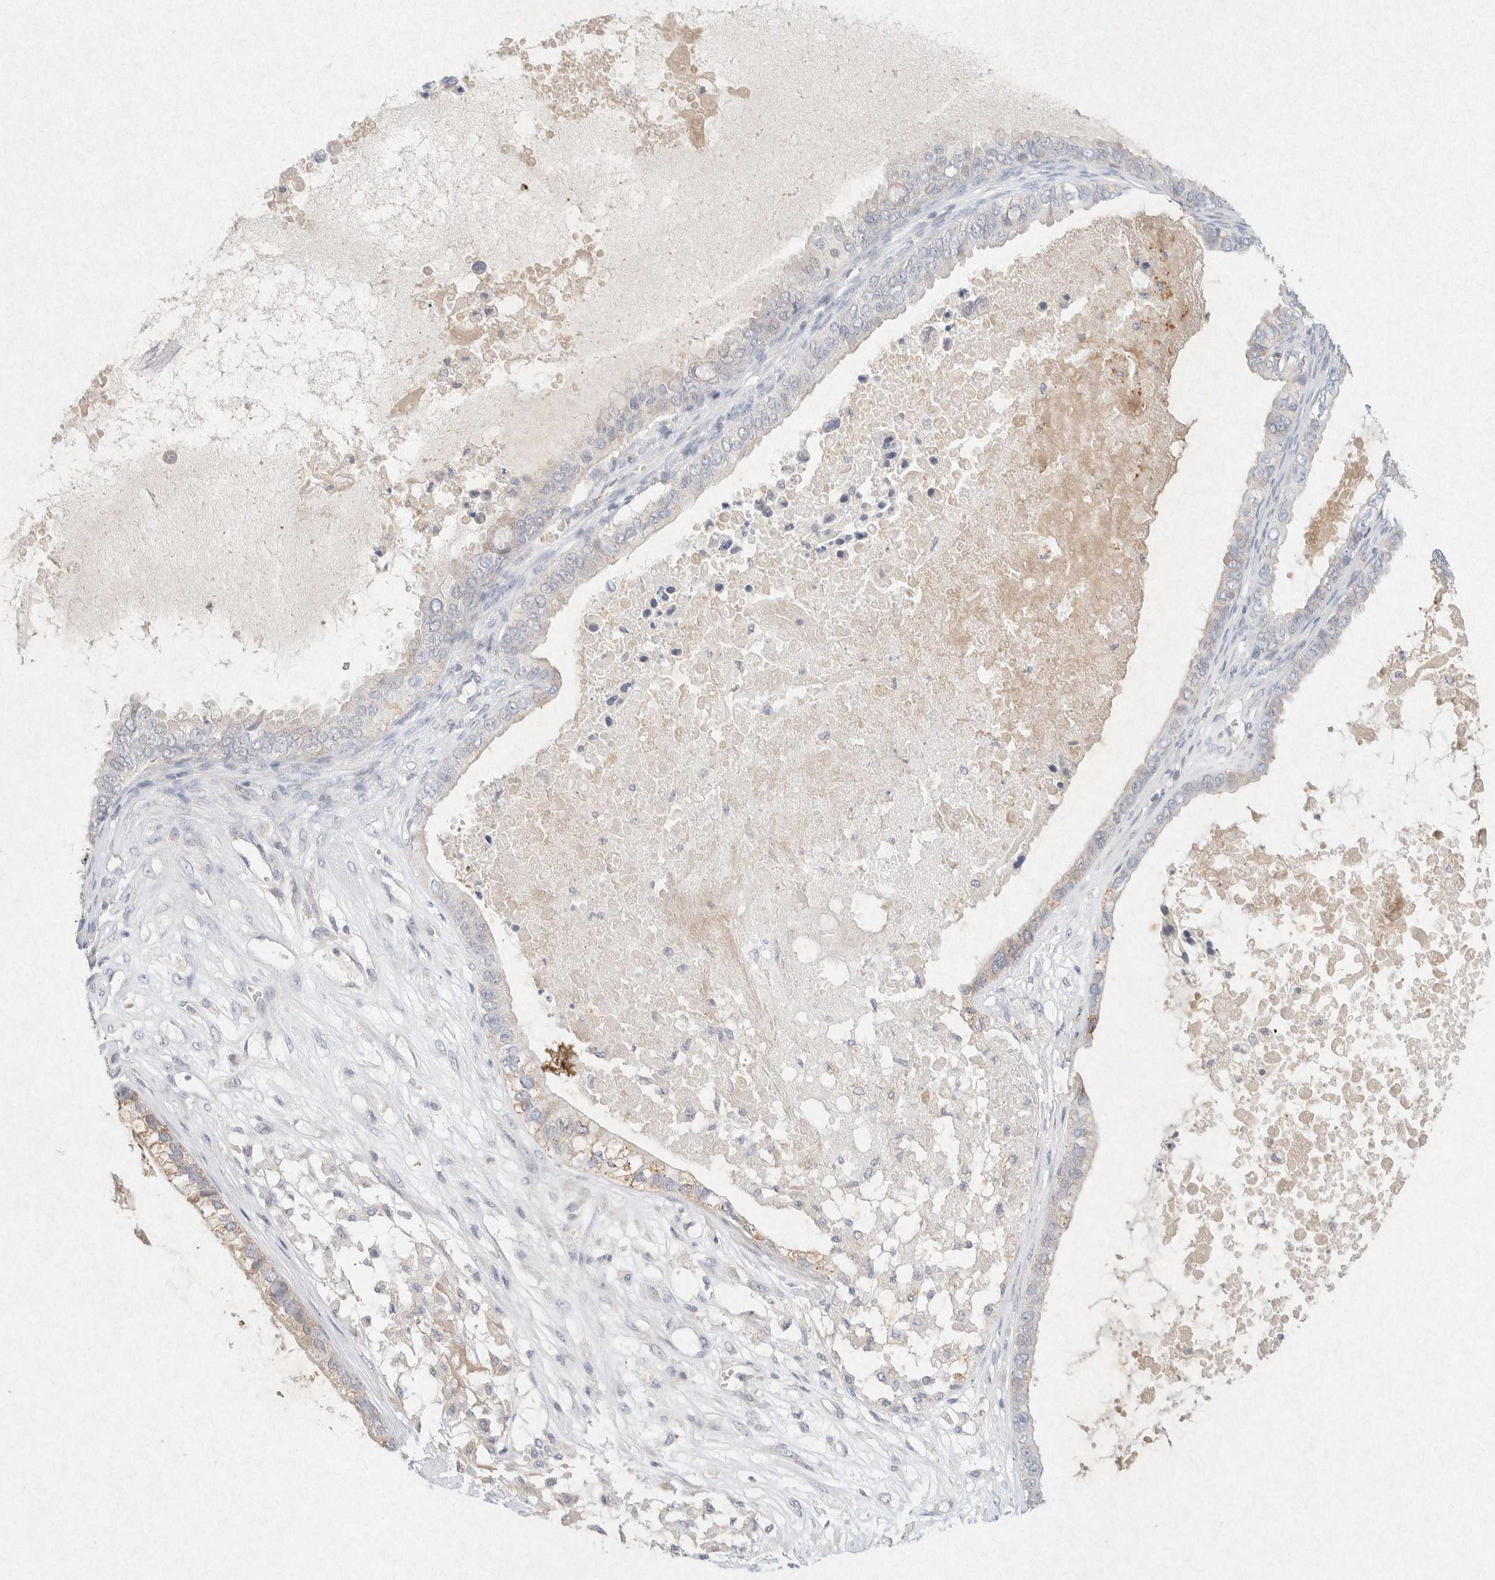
{"staining": {"intensity": "weak", "quantity": "<25%", "location": "cytoplasmic/membranous"}, "tissue": "ovarian cancer", "cell_type": "Tumor cells", "image_type": "cancer", "snomed": [{"axis": "morphology", "description": "Cystadenocarcinoma, mucinous, NOS"}, {"axis": "topography", "description": "Ovary"}], "caption": "Tumor cells are negative for protein expression in human ovarian cancer (mucinous cystadenocarcinoma).", "gene": "GNAI1", "patient": {"sex": "female", "age": 80}}